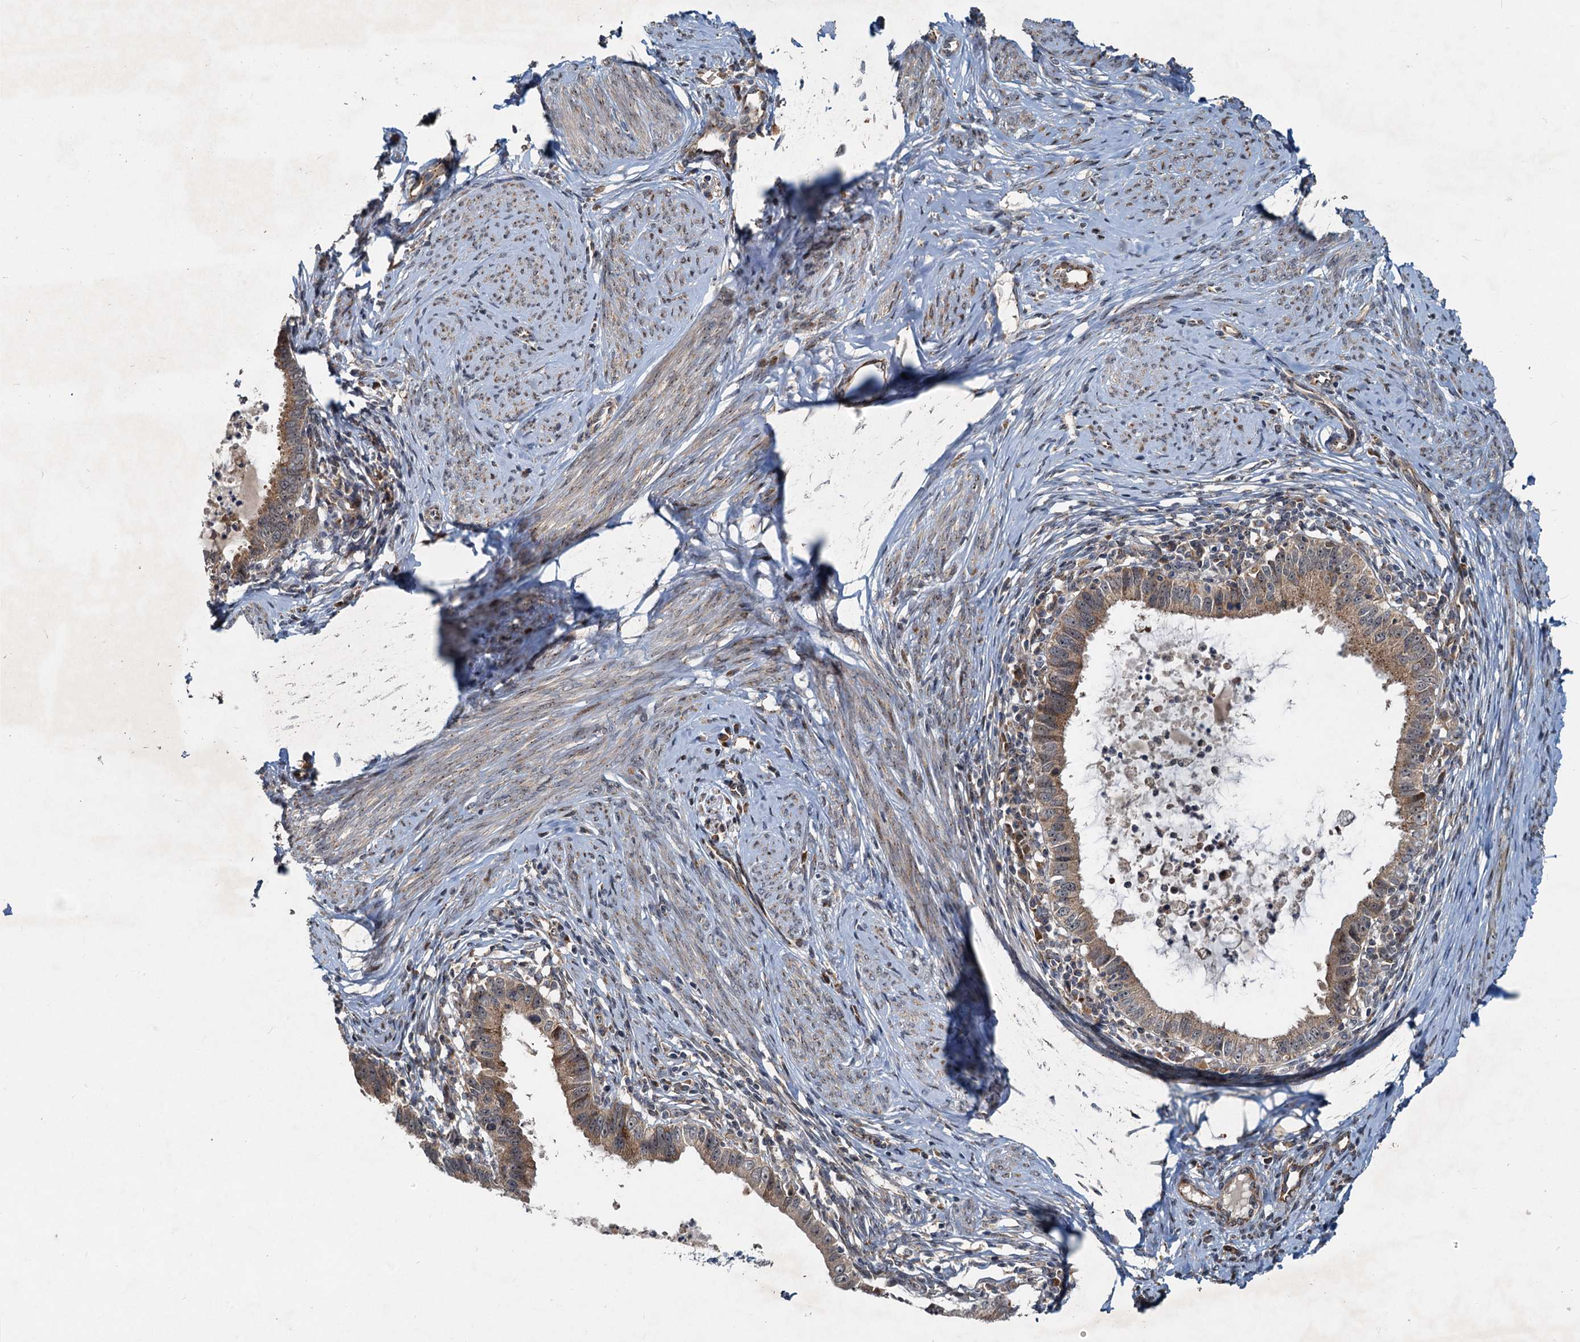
{"staining": {"intensity": "moderate", "quantity": ">75%", "location": "cytoplasmic/membranous"}, "tissue": "cervical cancer", "cell_type": "Tumor cells", "image_type": "cancer", "snomed": [{"axis": "morphology", "description": "Adenocarcinoma, NOS"}, {"axis": "topography", "description": "Cervix"}], "caption": "High-power microscopy captured an immunohistochemistry photomicrograph of cervical cancer (adenocarcinoma), revealing moderate cytoplasmic/membranous expression in approximately >75% of tumor cells. (DAB = brown stain, brightfield microscopy at high magnification).", "gene": "CEP68", "patient": {"sex": "female", "age": 36}}